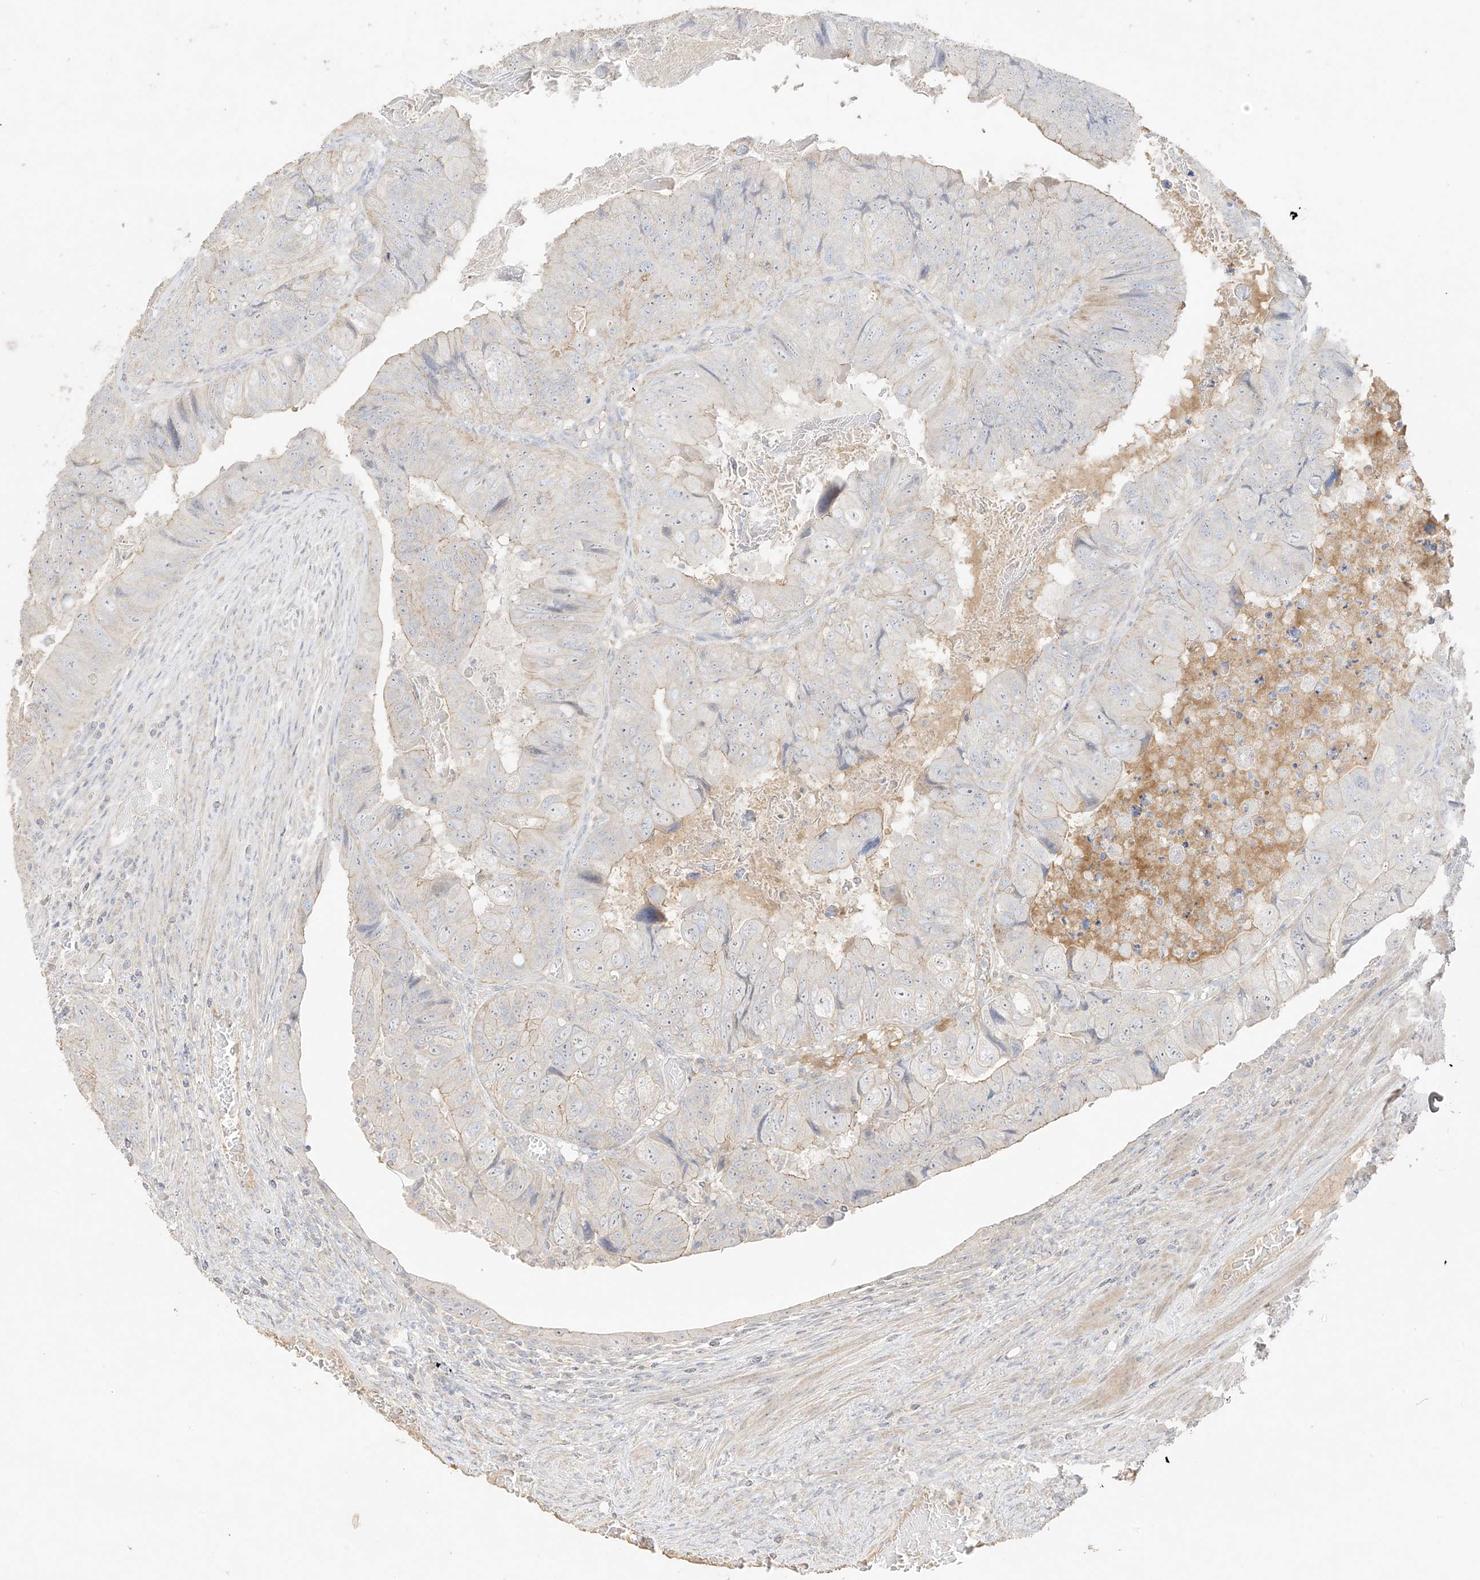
{"staining": {"intensity": "negative", "quantity": "none", "location": "none"}, "tissue": "colorectal cancer", "cell_type": "Tumor cells", "image_type": "cancer", "snomed": [{"axis": "morphology", "description": "Adenocarcinoma, NOS"}, {"axis": "topography", "description": "Rectum"}], "caption": "High power microscopy image of an immunohistochemistry image of colorectal cancer, revealing no significant positivity in tumor cells.", "gene": "ZBTB41", "patient": {"sex": "male", "age": 63}}